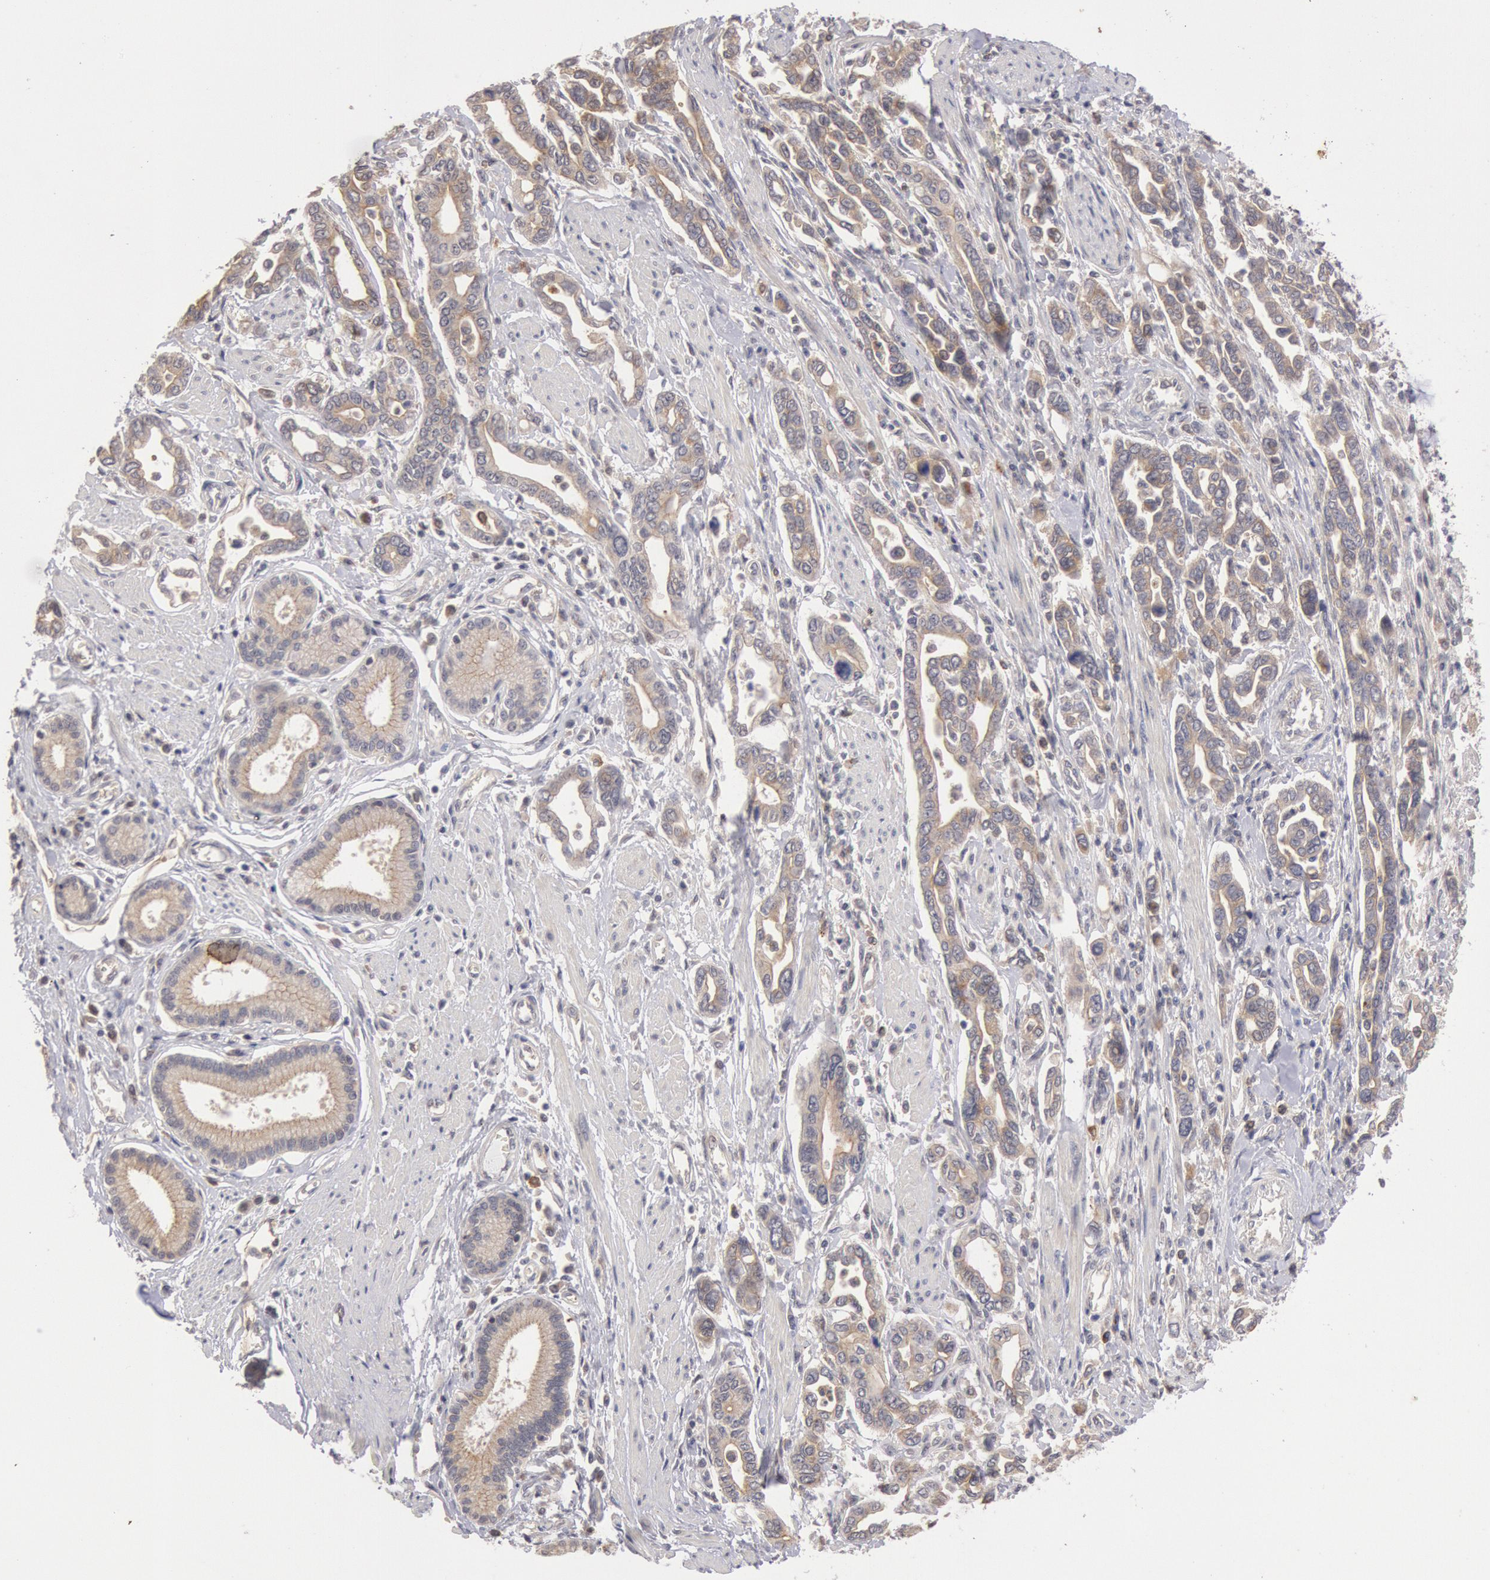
{"staining": {"intensity": "weak", "quantity": ">75%", "location": "cytoplasmic/membranous"}, "tissue": "pancreatic cancer", "cell_type": "Tumor cells", "image_type": "cancer", "snomed": [{"axis": "morphology", "description": "Adenocarcinoma, NOS"}, {"axis": "topography", "description": "Pancreas"}], "caption": "Pancreatic adenocarcinoma tissue demonstrates weak cytoplasmic/membranous staining in approximately >75% of tumor cells", "gene": "PLA2G6", "patient": {"sex": "female", "age": 57}}